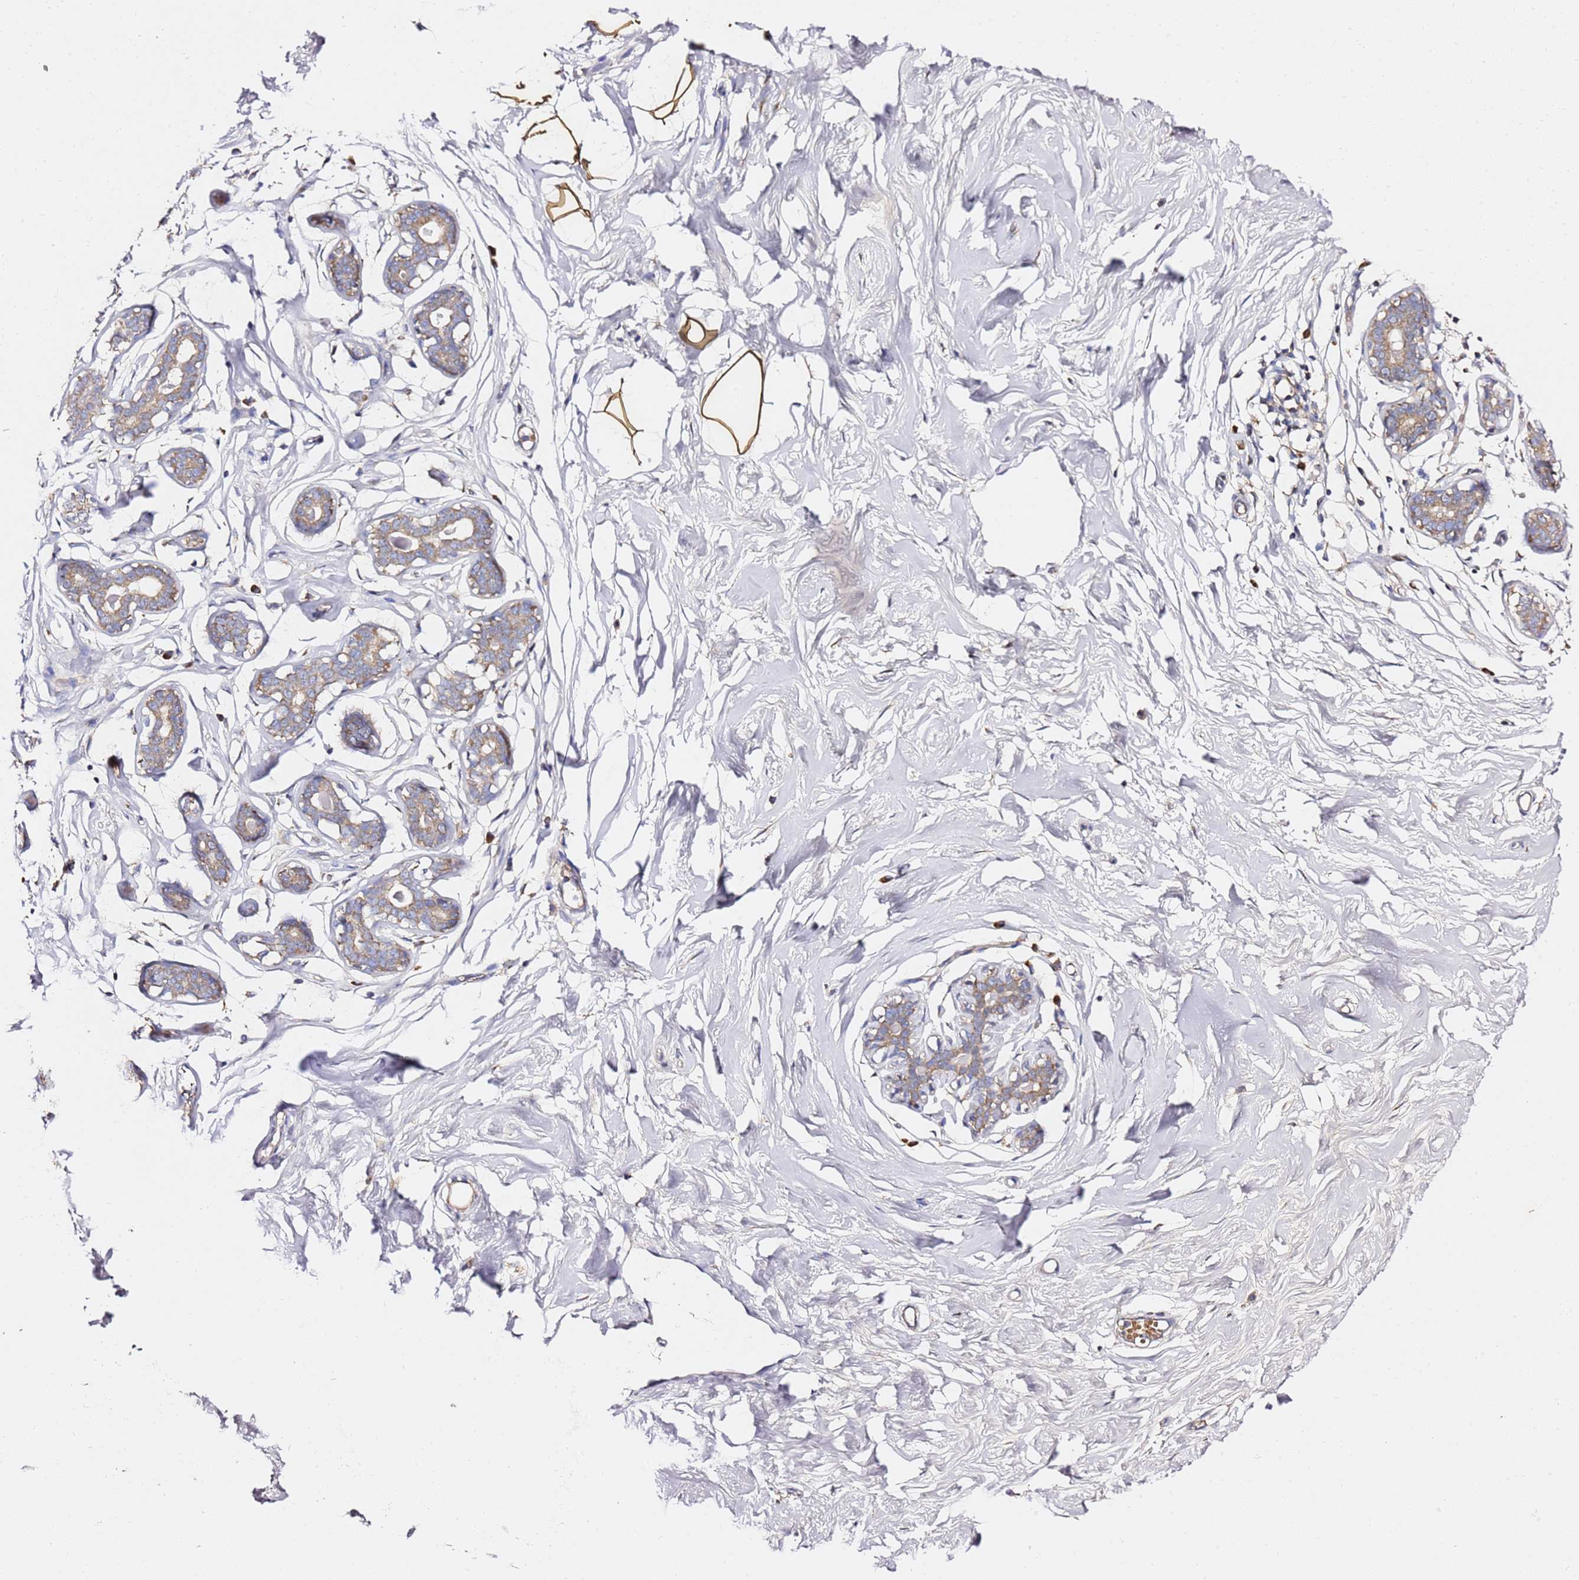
{"staining": {"intensity": "strong", "quantity": ">75%", "location": "cytoplasmic/membranous"}, "tissue": "breast", "cell_type": "Adipocytes", "image_type": "normal", "snomed": [{"axis": "morphology", "description": "Normal tissue, NOS"}, {"axis": "morphology", "description": "Adenoma, NOS"}, {"axis": "topography", "description": "Breast"}], "caption": "High-magnification brightfield microscopy of benign breast stained with DAB (3,3'-diaminobenzidine) (brown) and counterstained with hematoxylin (blue). adipocytes exhibit strong cytoplasmic/membranous positivity is seen in about>75% of cells.", "gene": "C19orf12", "patient": {"sex": "female", "age": 23}}